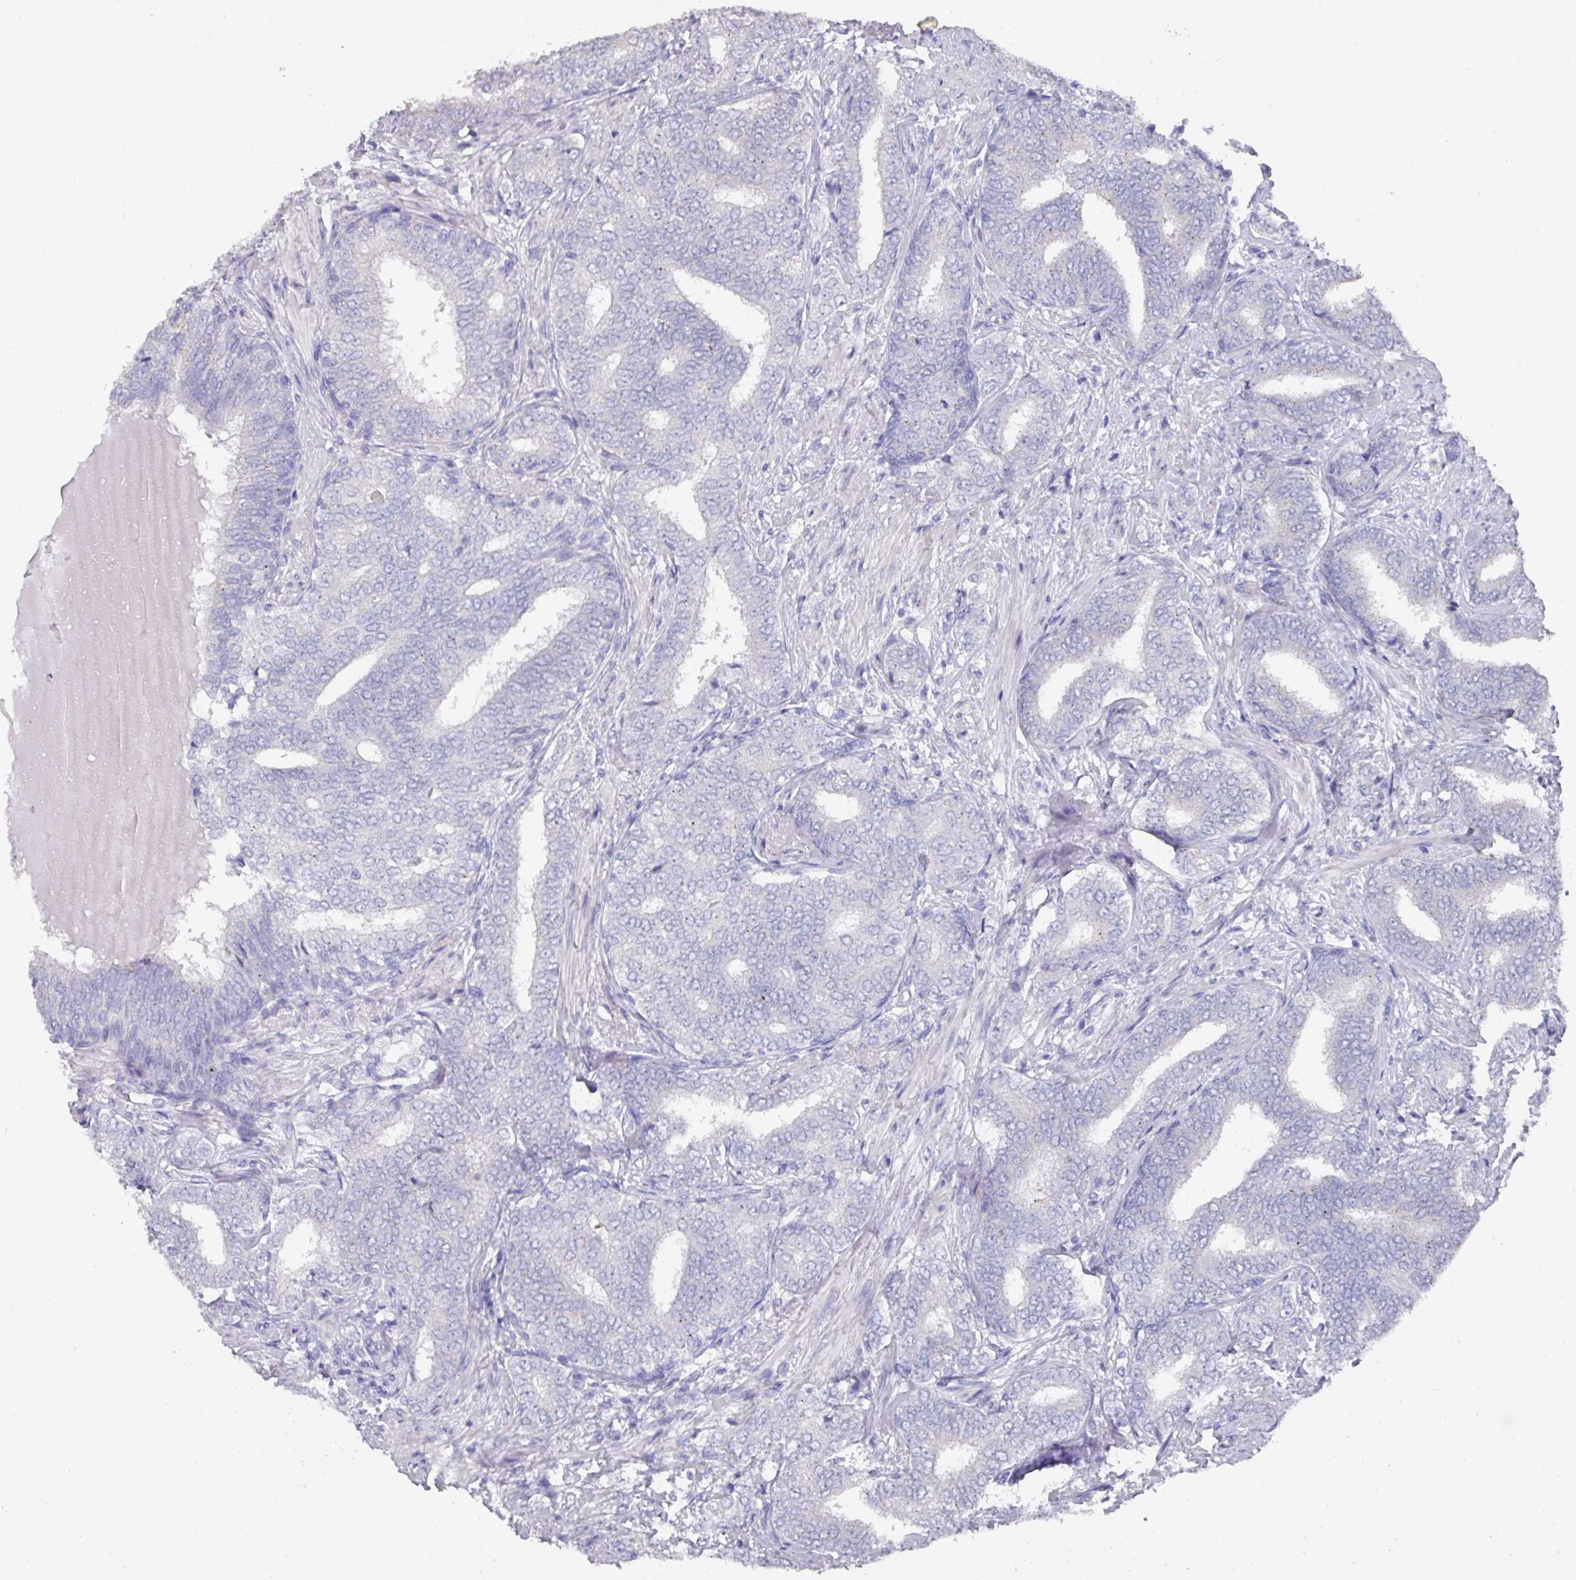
{"staining": {"intensity": "negative", "quantity": "none", "location": "none"}, "tissue": "prostate cancer", "cell_type": "Tumor cells", "image_type": "cancer", "snomed": [{"axis": "morphology", "description": "Adenocarcinoma, High grade"}, {"axis": "topography", "description": "Prostate"}], "caption": "Prostate high-grade adenocarcinoma was stained to show a protein in brown. There is no significant positivity in tumor cells.", "gene": "DAZL", "patient": {"sex": "male", "age": 72}}